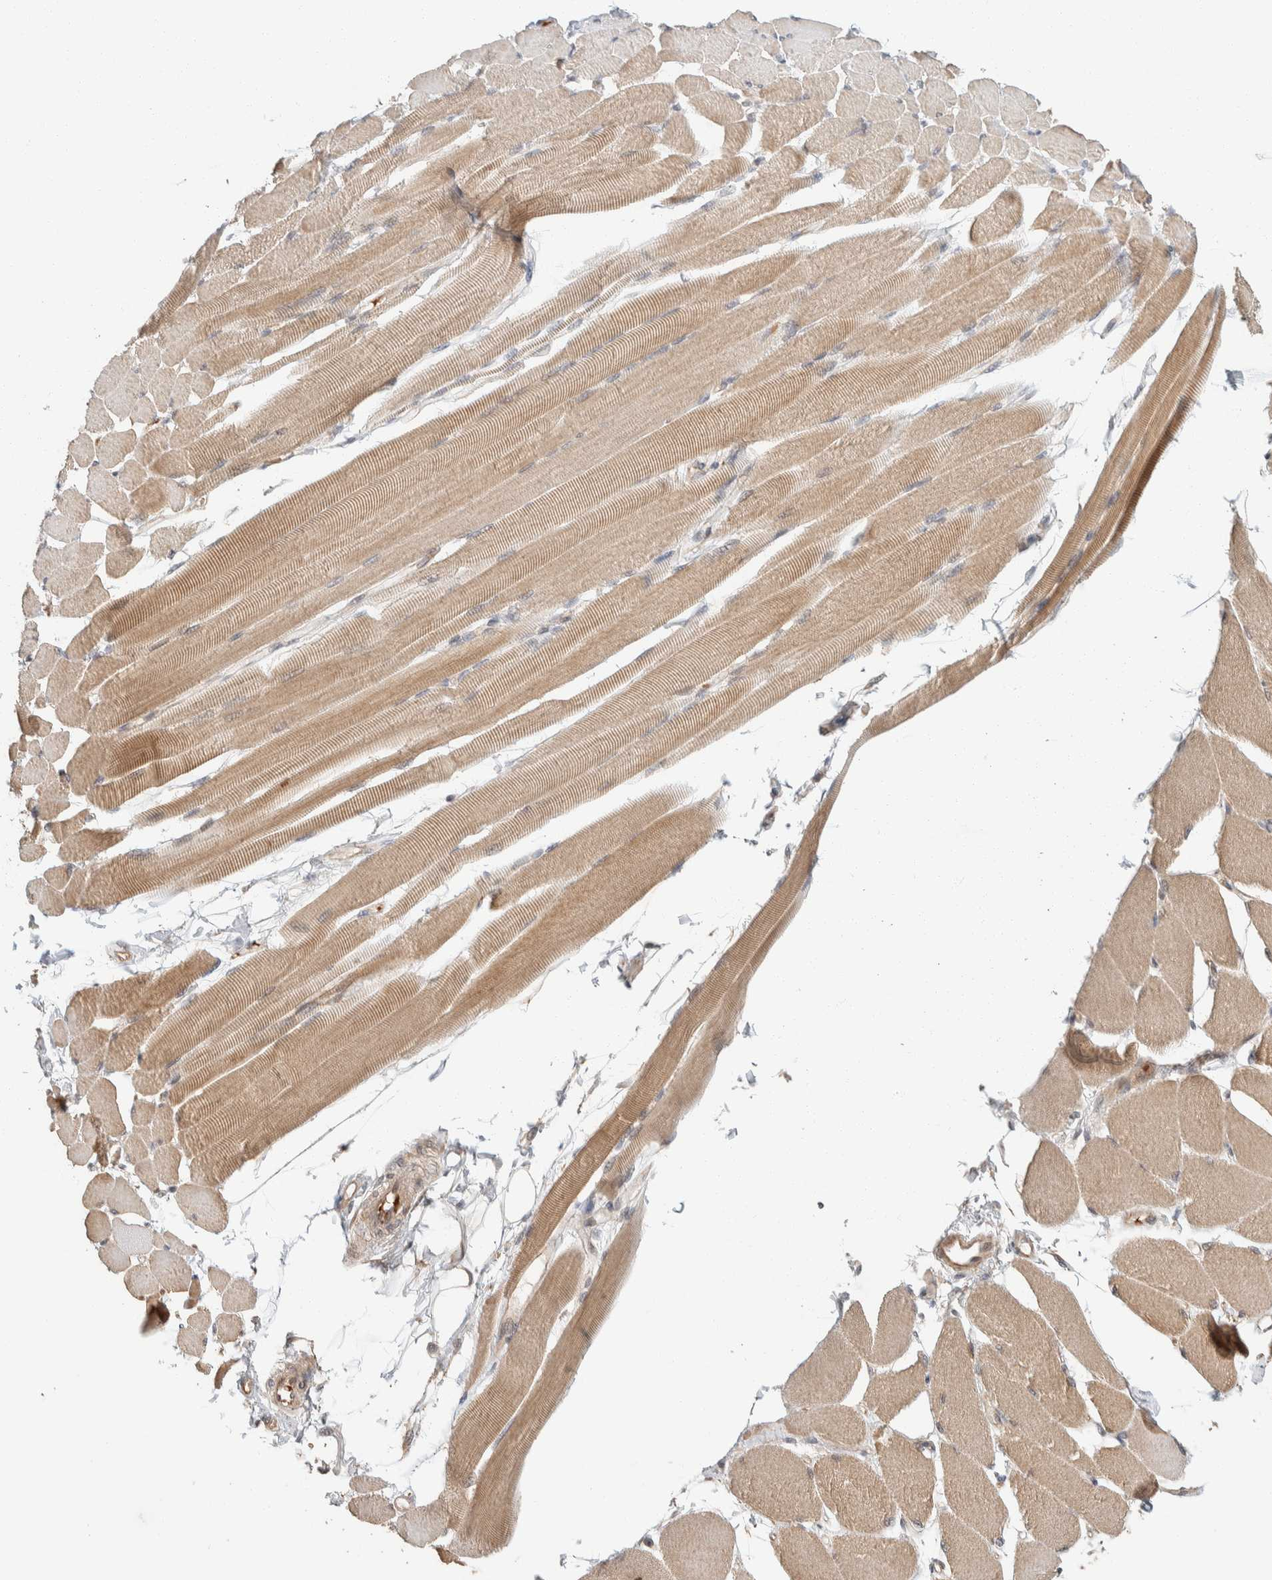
{"staining": {"intensity": "moderate", "quantity": ">75%", "location": "cytoplasmic/membranous"}, "tissue": "skeletal muscle", "cell_type": "Myocytes", "image_type": "normal", "snomed": [{"axis": "morphology", "description": "Normal tissue, NOS"}, {"axis": "topography", "description": "Skeletal muscle"}, {"axis": "topography", "description": "Peripheral nerve tissue"}], "caption": "Protein staining by immunohistochemistry displays moderate cytoplasmic/membranous expression in about >75% of myocytes in normal skeletal muscle. (DAB (3,3'-diaminobenzidine) IHC with brightfield microscopy, high magnification).", "gene": "ZBTB2", "patient": {"sex": "female", "age": 84}}